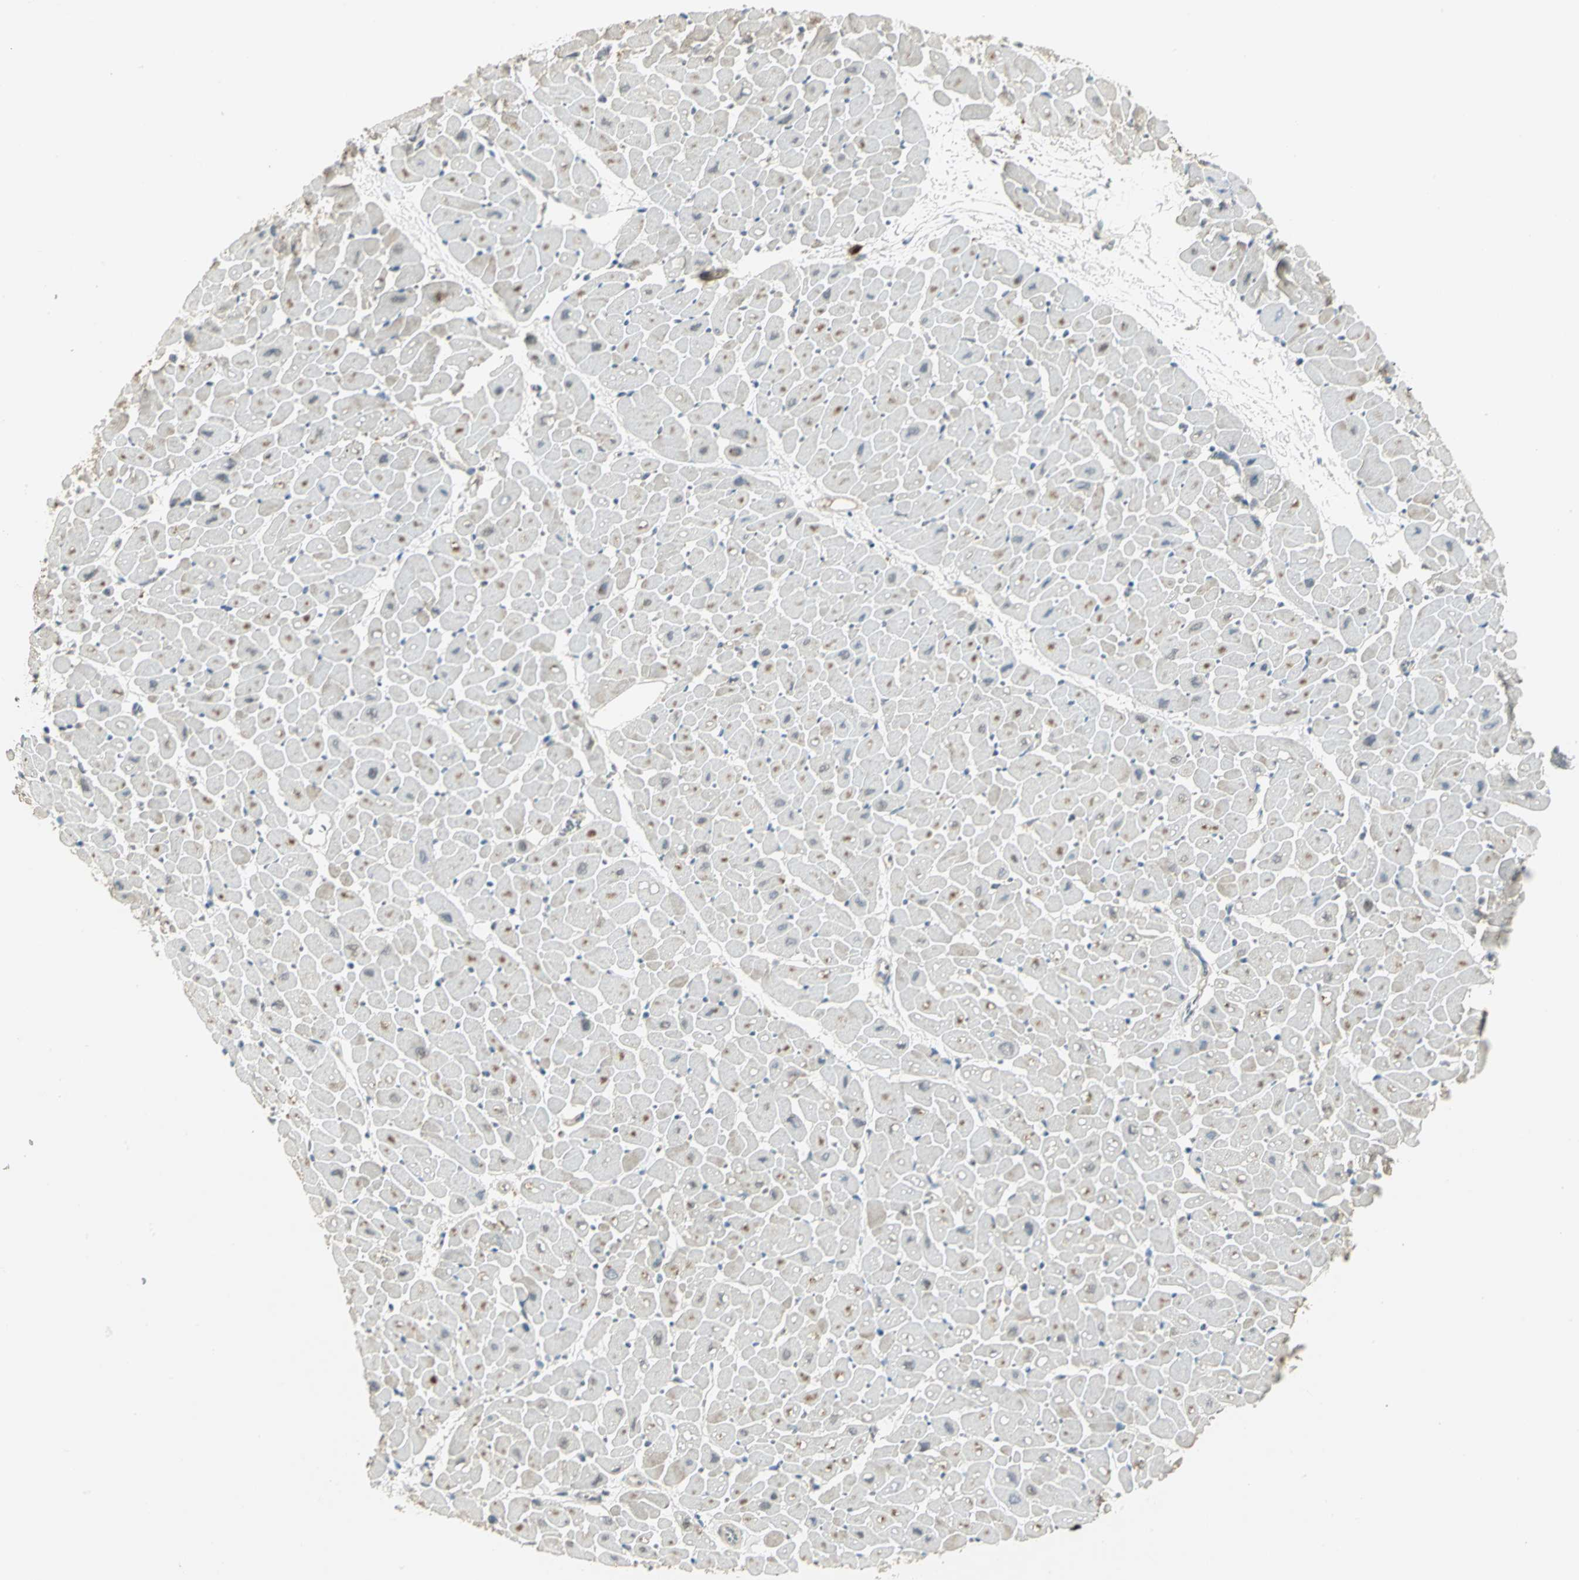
{"staining": {"intensity": "weak", "quantity": "25%-75%", "location": "cytoplasmic/membranous"}, "tissue": "heart muscle", "cell_type": "Cardiomyocytes", "image_type": "normal", "snomed": [{"axis": "morphology", "description": "Normal tissue, NOS"}, {"axis": "topography", "description": "Heart"}], "caption": "DAB (3,3'-diaminobenzidine) immunohistochemical staining of unremarkable human heart muscle exhibits weak cytoplasmic/membranous protein expression in approximately 25%-75% of cardiomyocytes.", "gene": "PROC", "patient": {"sex": "male", "age": 45}}